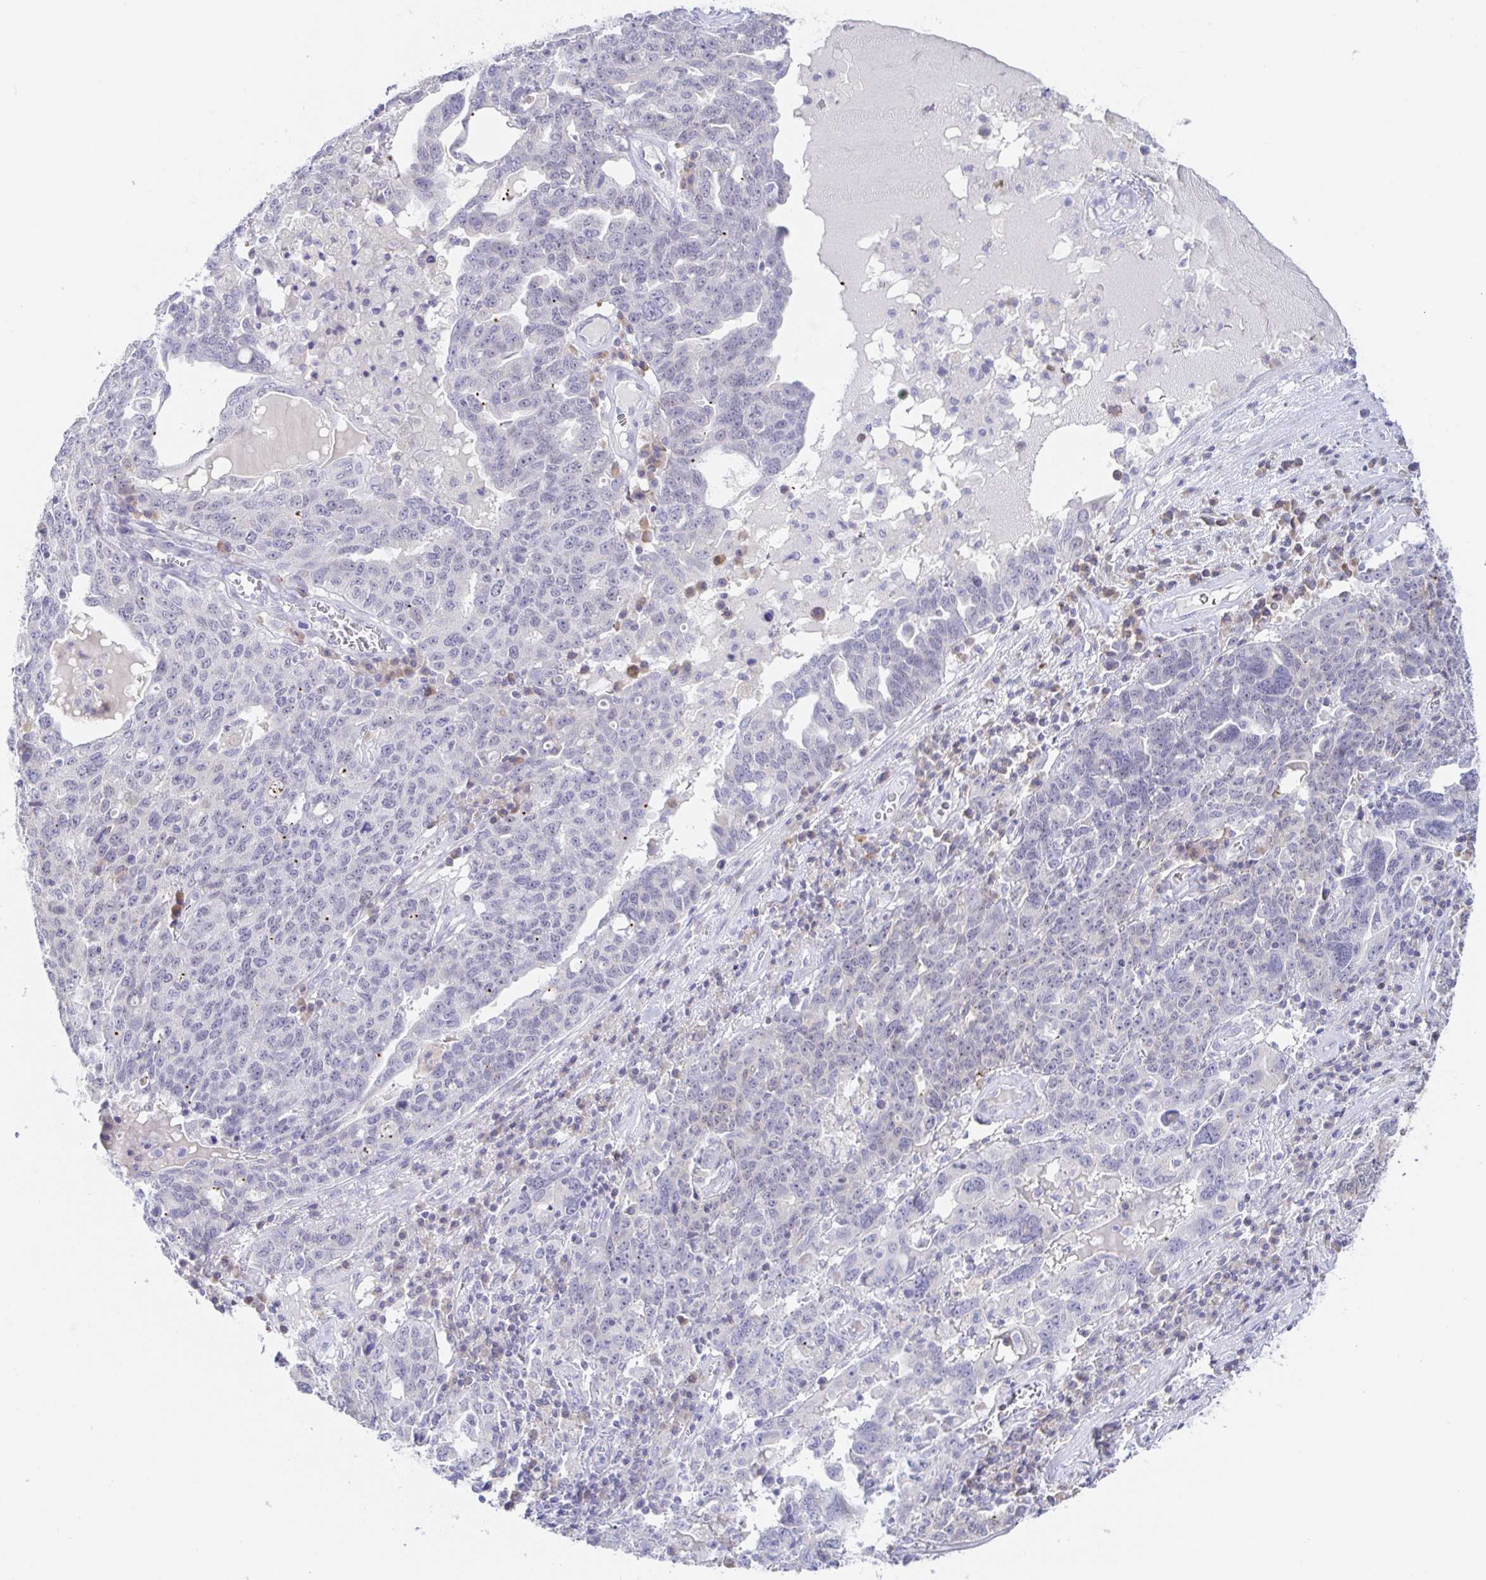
{"staining": {"intensity": "negative", "quantity": "none", "location": "none"}, "tissue": "ovarian cancer", "cell_type": "Tumor cells", "image_type": "cancer", "snomed": [{"axis": "morphology", "description": "Carcinoma, endometroid"}, {"axis": "topography", "description": "Ovary"}], "caption": "Tumor cells show no significant positivity in endometroid carcinoma (ovarian).", "gene": "SIAH3", "patient": {"sex": "female", "age": 62}}